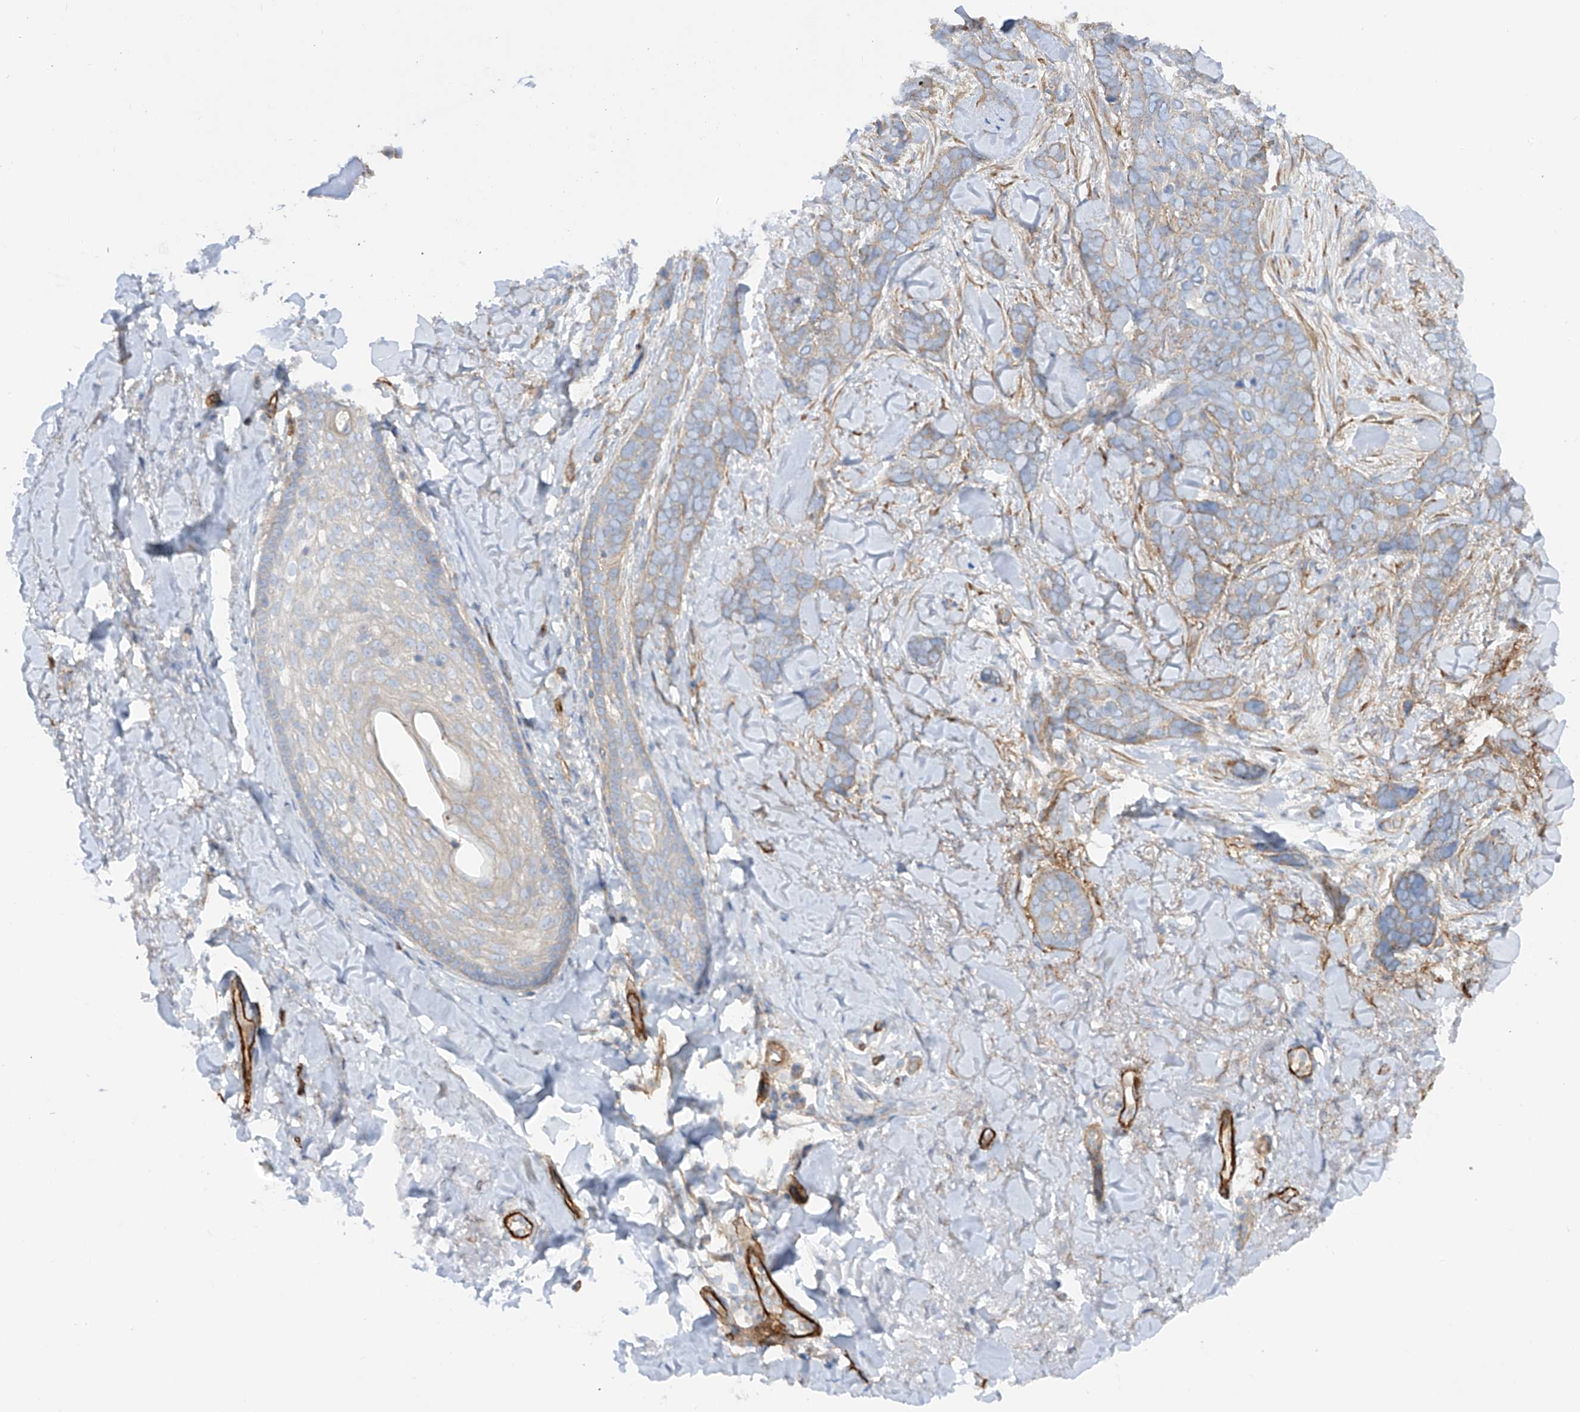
{"staining": {"intensity": "negative", "quantity": "none", "location": "none"}, "tissue": "skin cancer", "cell_type": "Tumor cells", "image_type": "cancer", "snomed": [{"axis": "morphology", "description": "Basal cell carcinoma"}, {"axis": "topography", "description": "Skin"}], "caption": "Skin cancer stained for a protein using immunohistochemistry (IHC) exhibits no staining tumor cells.", "gene": "LCA5", "patient": {"sex": "female", "age": 82}}